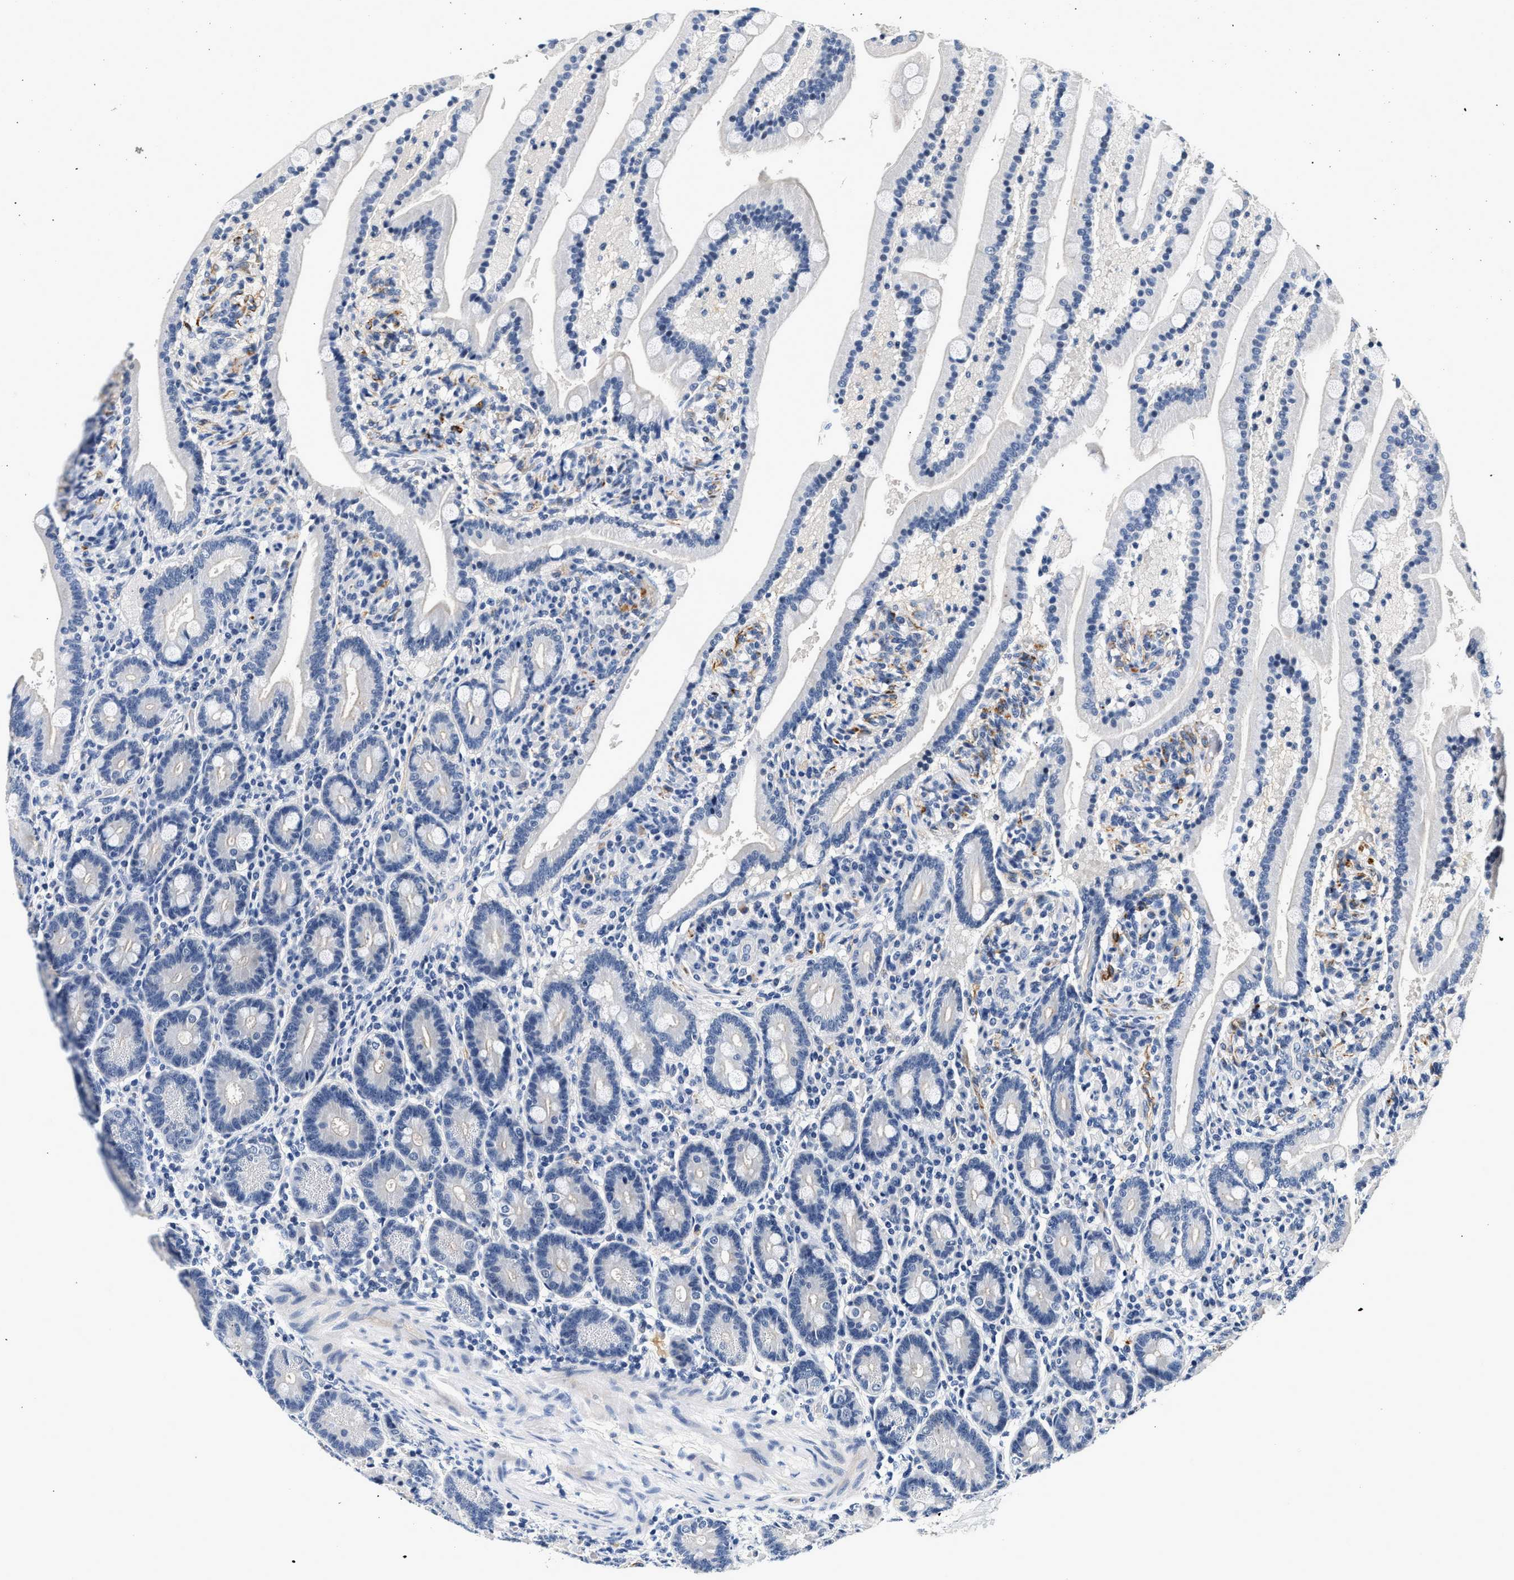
{"staining": {"intensity": "negative", "quantity": "none", "location": "none"}, "tissue": "duodenum", "cell_type": "Glandular cells", "image_type": "normal", "snomed": [{"axis": "morphology", "description": "Normal tissue, NOS"}, {"axis": "topography", "description": "Duodenum"}], "caption": "This is a photomicrograph of IHC staining of benign duodenum, which shows no staining in glandular cells.", "gene": "MED22", "patient": {"sex": "male", "age": 54}}